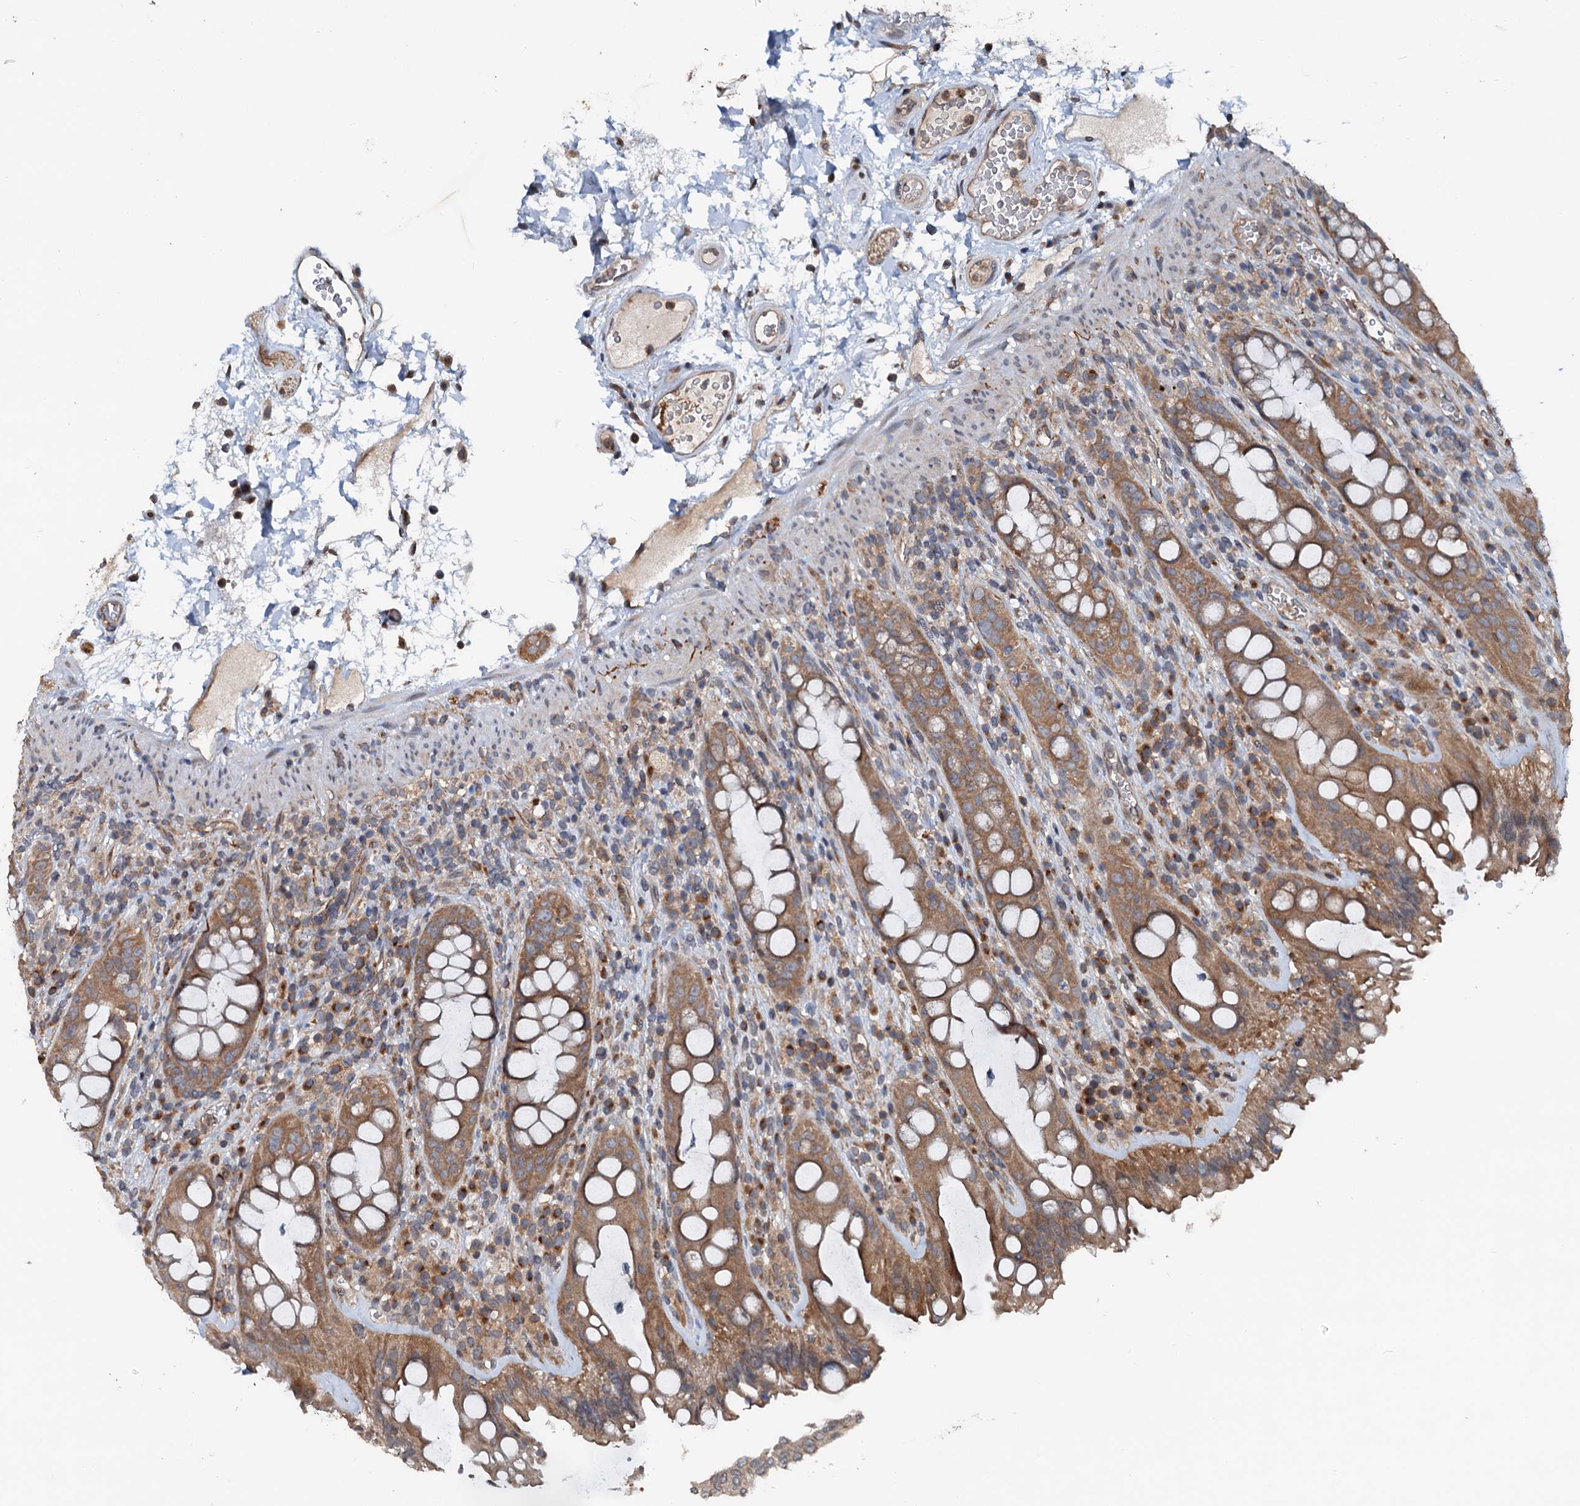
{"staining": {"intensity": "moderate", "quantity": ">75%", "location": "cytoplasmic/membranous"}, "tissue": "rectum", "cell_type": "Glandular cells", "image_type": "normal", "snomed": [{"axis": "morphology", "description": "Normal tissue, NOS"}, {"axis": "topography", "description": "Rectum"}], "caption": "Immunohistochemistry photomicrograph of normal human rectum stained for a protein (brown), which exhibits medium levels of moderate cytoplasmic/membranous staining in approximately >75% of glandular cells.", "gene": "N4BP2L2", "patient": {"sex": "female", "age": 57}}